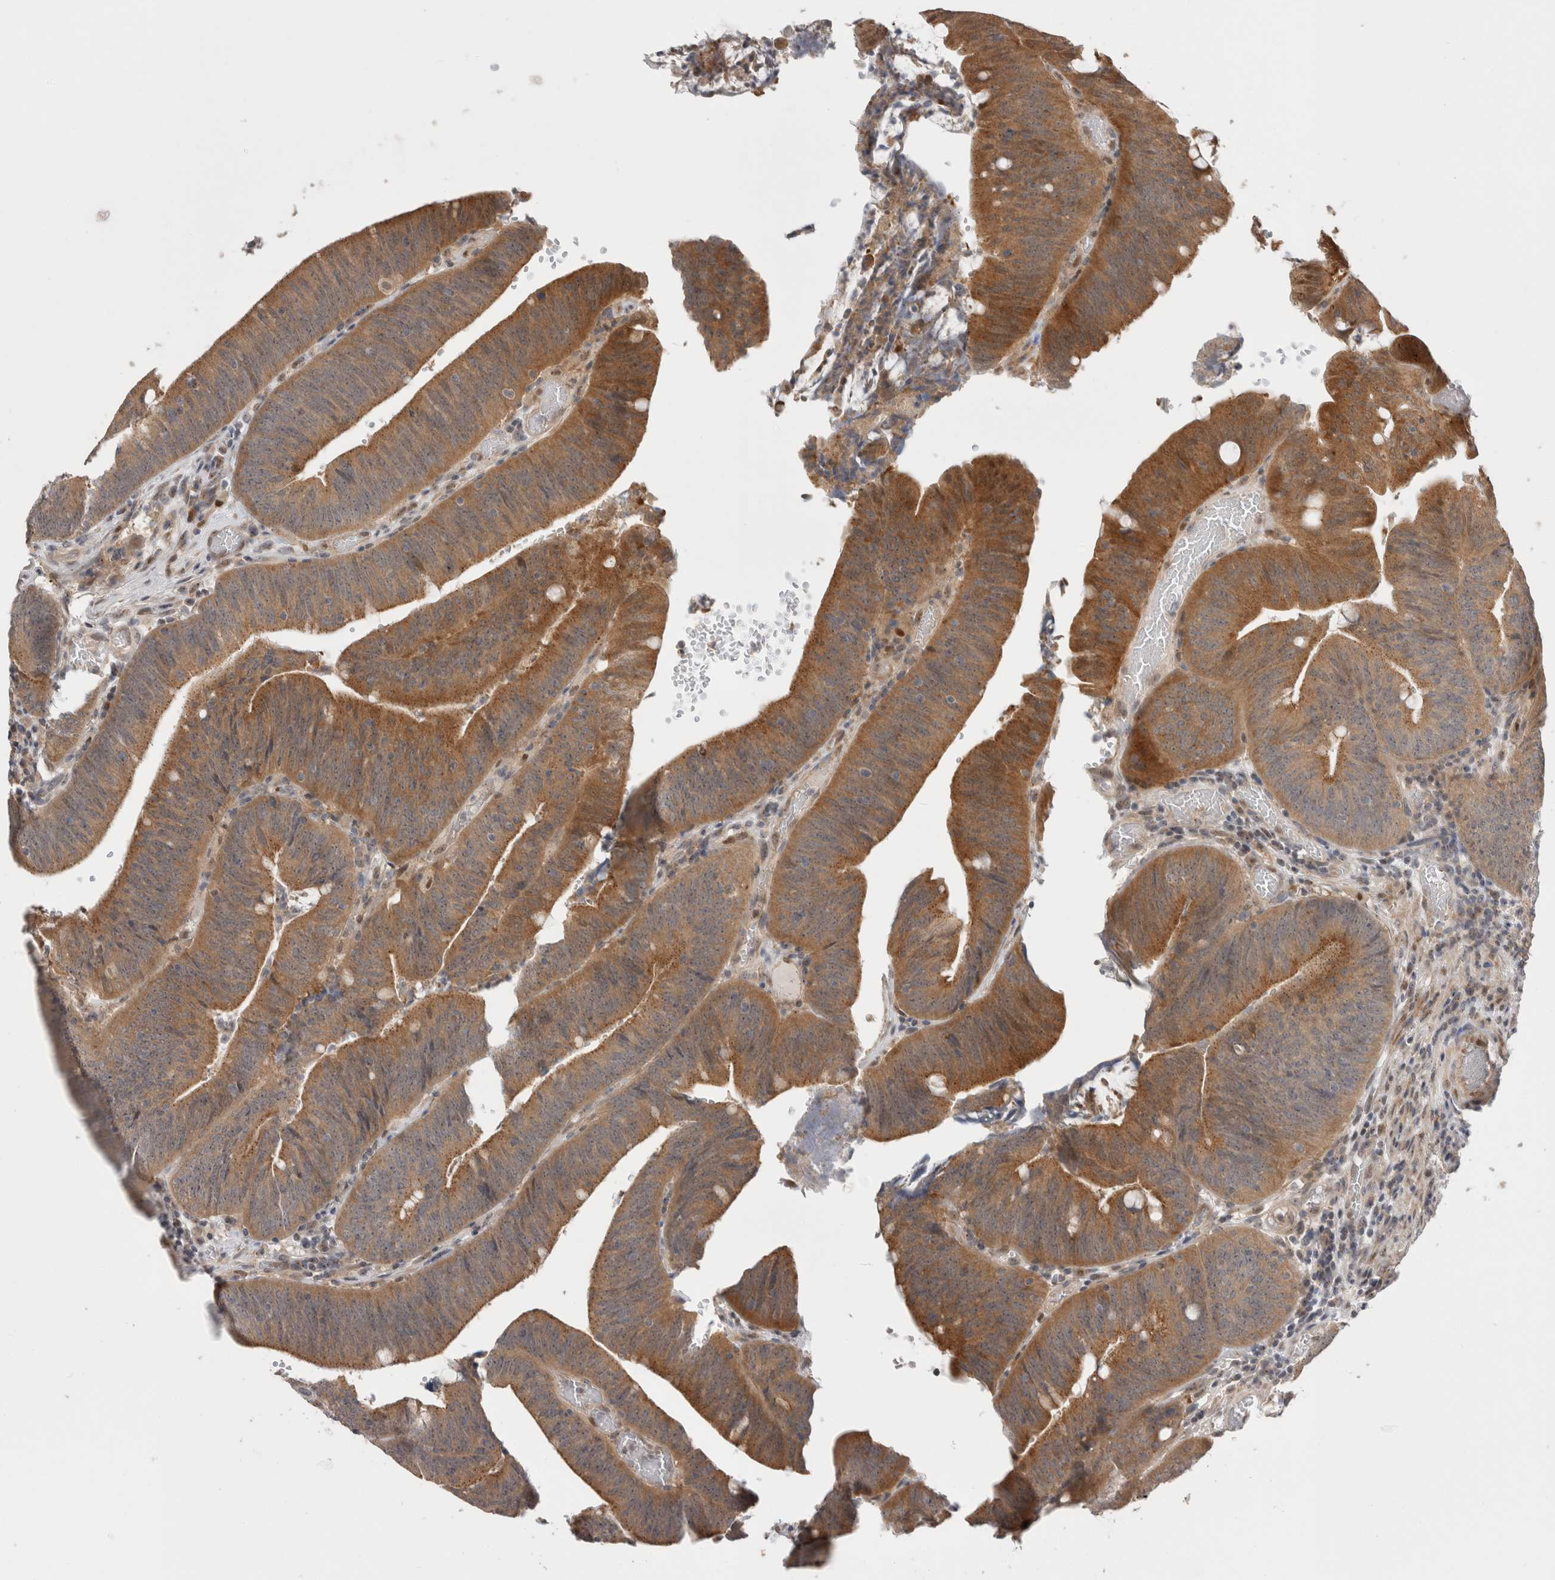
{"staining": {"intensity": "strong", "quantity": ">75%", "location": "cytoplasmic/membranous"}, "tissue": "colorectal cancer", "cell_type": "Tumor cells", "image_type": "cancer", "snomed": [{"axis": "morphology", "description": "Normal tissue, NOS"}, {"axis": "morphology", "description": "Adenocarcinoma, NOS"}, {"axis": "topography", "description": "Rectum"}], "caption": "IHC micrograph of neoplastic tissue: human colorectal cancer (adenocarcinoma) stained using immunohistochemistry demonstrates high levels of strong protein expression localized specifically in the cytoplasmic/membranous of tumor cells, appearing as a cytoplasmic/membranous brown color.", "gene": "SLC29A1", "patient": {"sex": "female", "age": 66}}